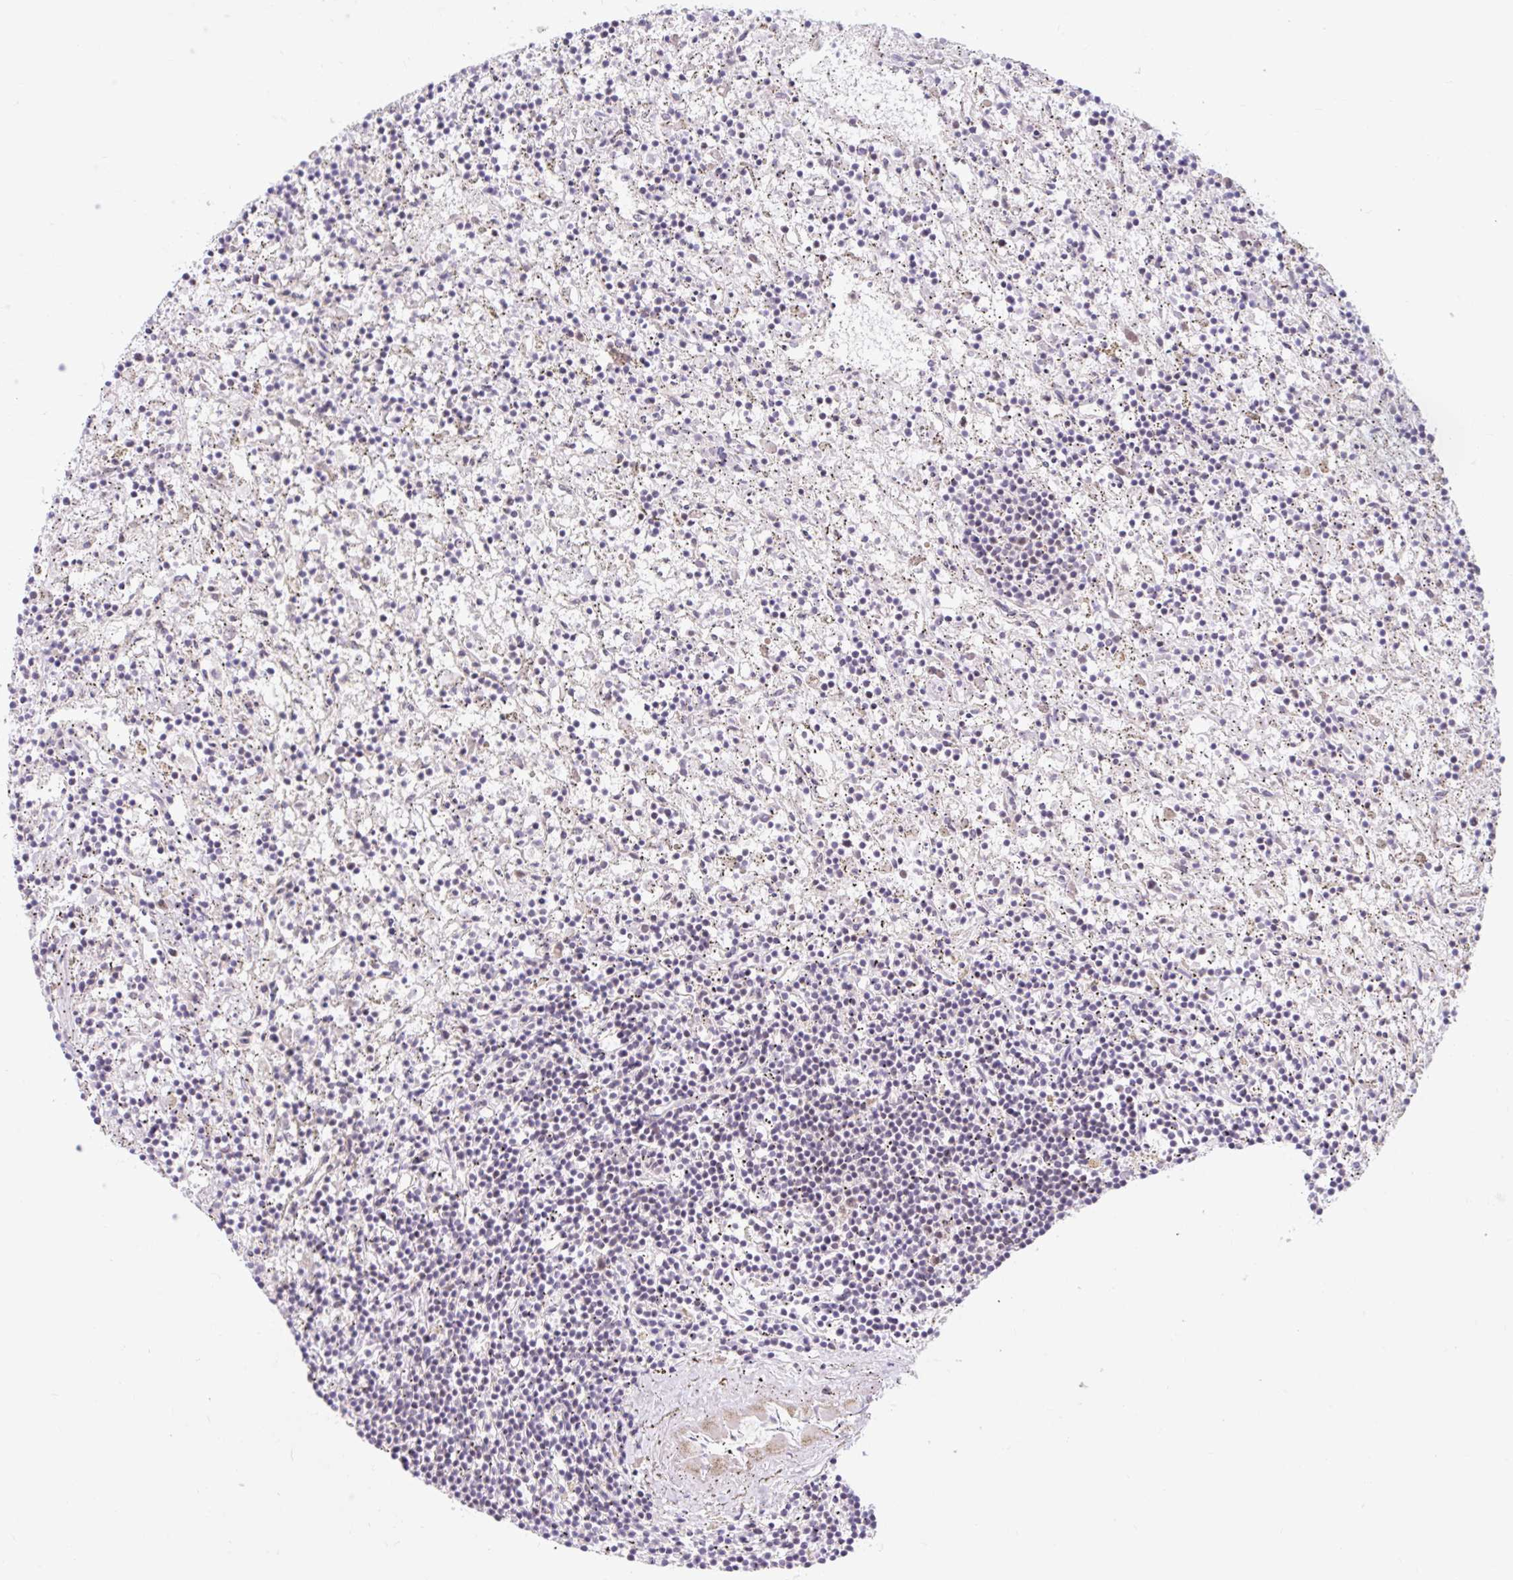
{"staining": {"intensity": "negative", "quantity": "none", "location": "none"}, "tissue": "lymphoma", "cell_type": "Tumor cells", "image_type": "cancer", "snomed": [{"axis": "morphology", "description": "Malignant lymphoma, non-Hodgkin's type, Low grade"}, {"axis": "topography", "description": "Spleen"}], "caption": "Immunohistochemical staining of low-grade malignant lymphoma, non-Hodgkin's type displays no significant positivity in tumor cells.", "gene": "SRSF10", "patient": {"sex": "male", "age": 76}}